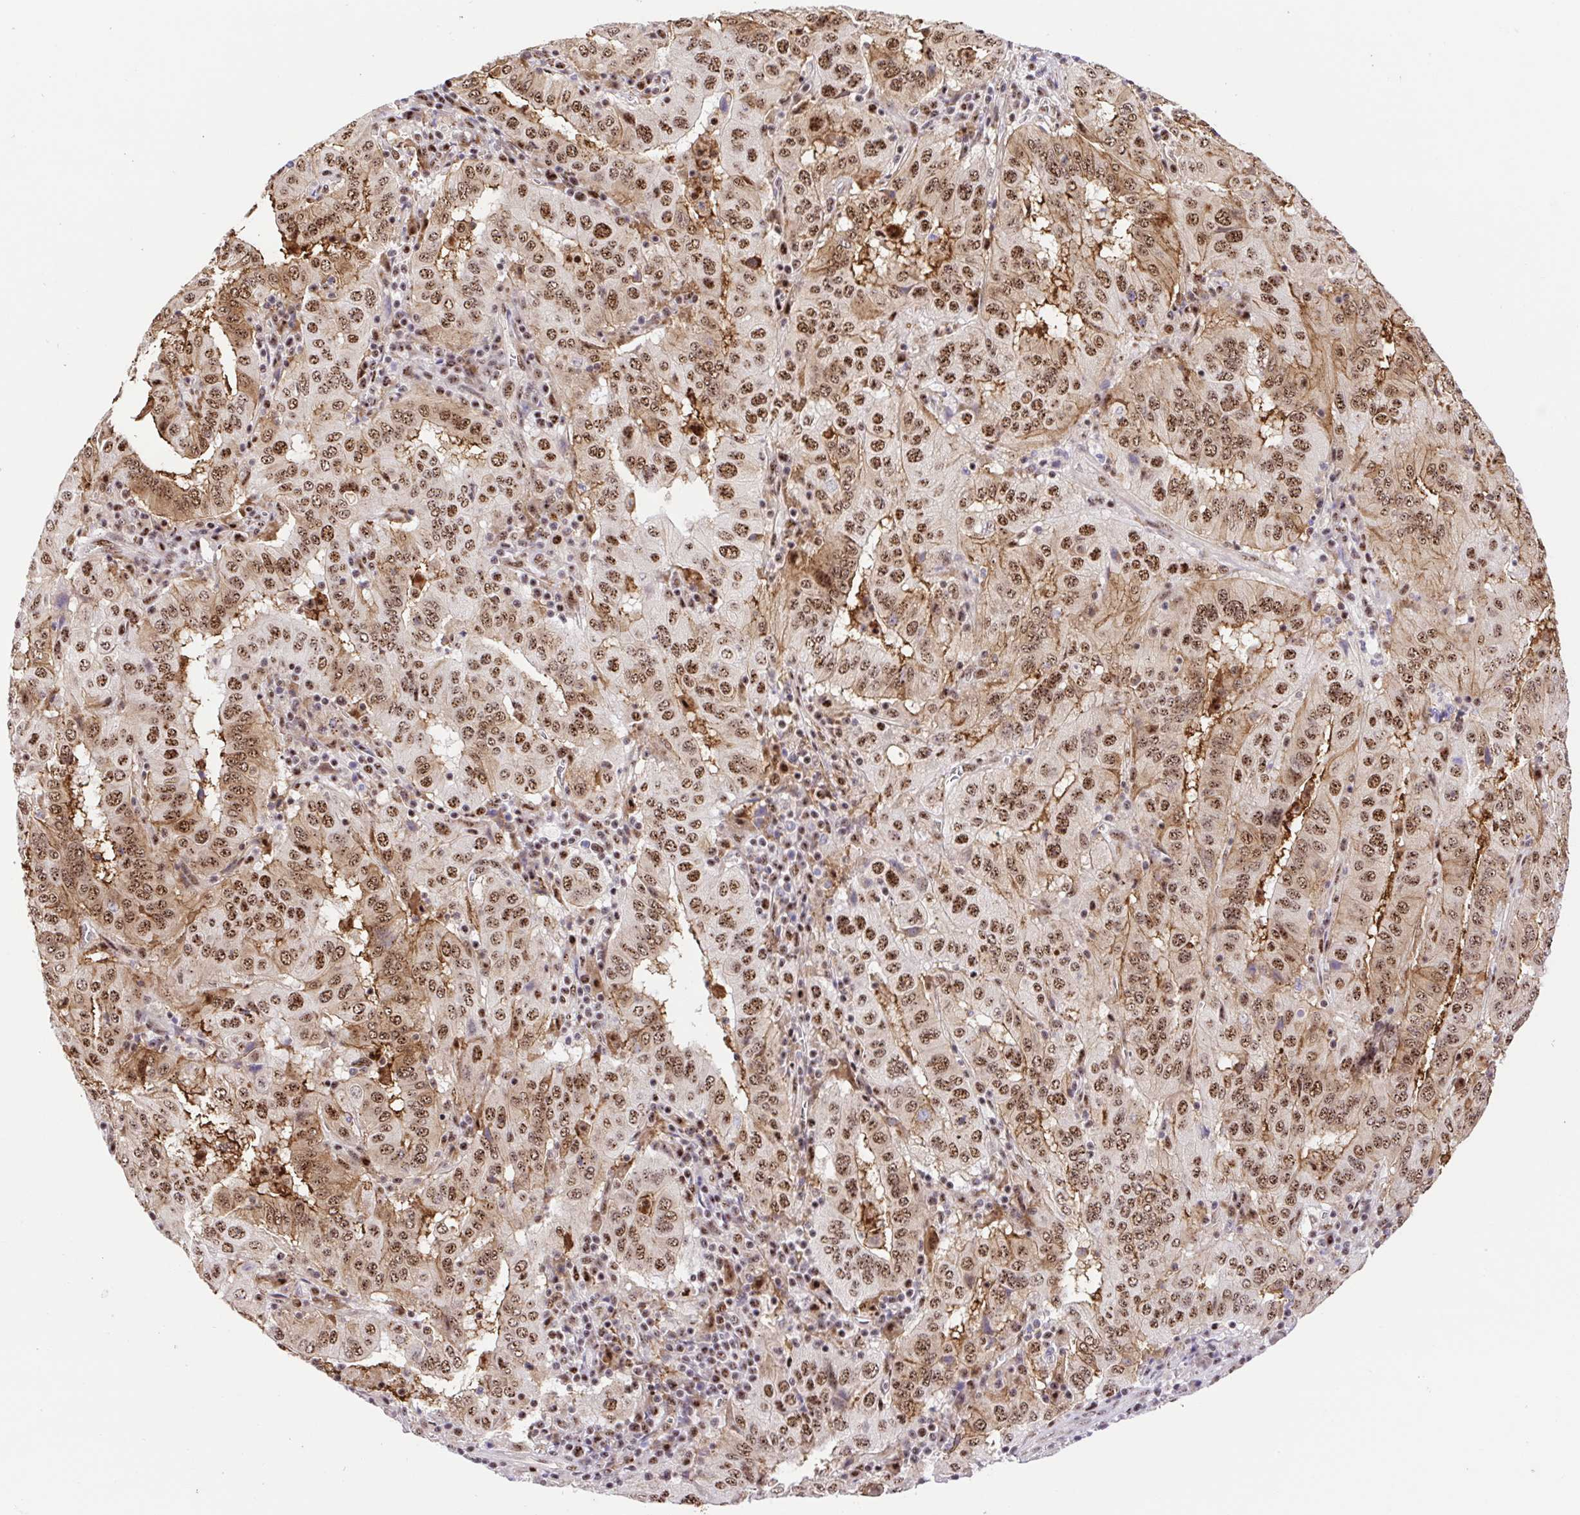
{"staining": {"intensity": "moderate", "quantity": ">75%", "location": "cytoplasmic/membranous,nuclear"}, "tissue": "pancreatic cancer", "cell_type": "Tumor cells", "image_type": "cancer", "snomed": [{"axis": "morphology", "description": "Adenocarcinoma, NOS"}, {"axis": "topography", "description": "Pancreas"}], "caption": "Immunohistochemical staining of adenocarcinoma (pancreatic) exhibits medium levels of moderate cytoplasmic/membranous and nuclear positivity in approximately >75% of tumor cells. The staining was performed using DAB (3,3'-diaminobenzidine) to visualize the protein expression in brown, while the nuclei were stained in blue with hematoxylin (Magnification: 20x).", "gene": "ERG", "patient": {"sex": "male", "age": 63}}